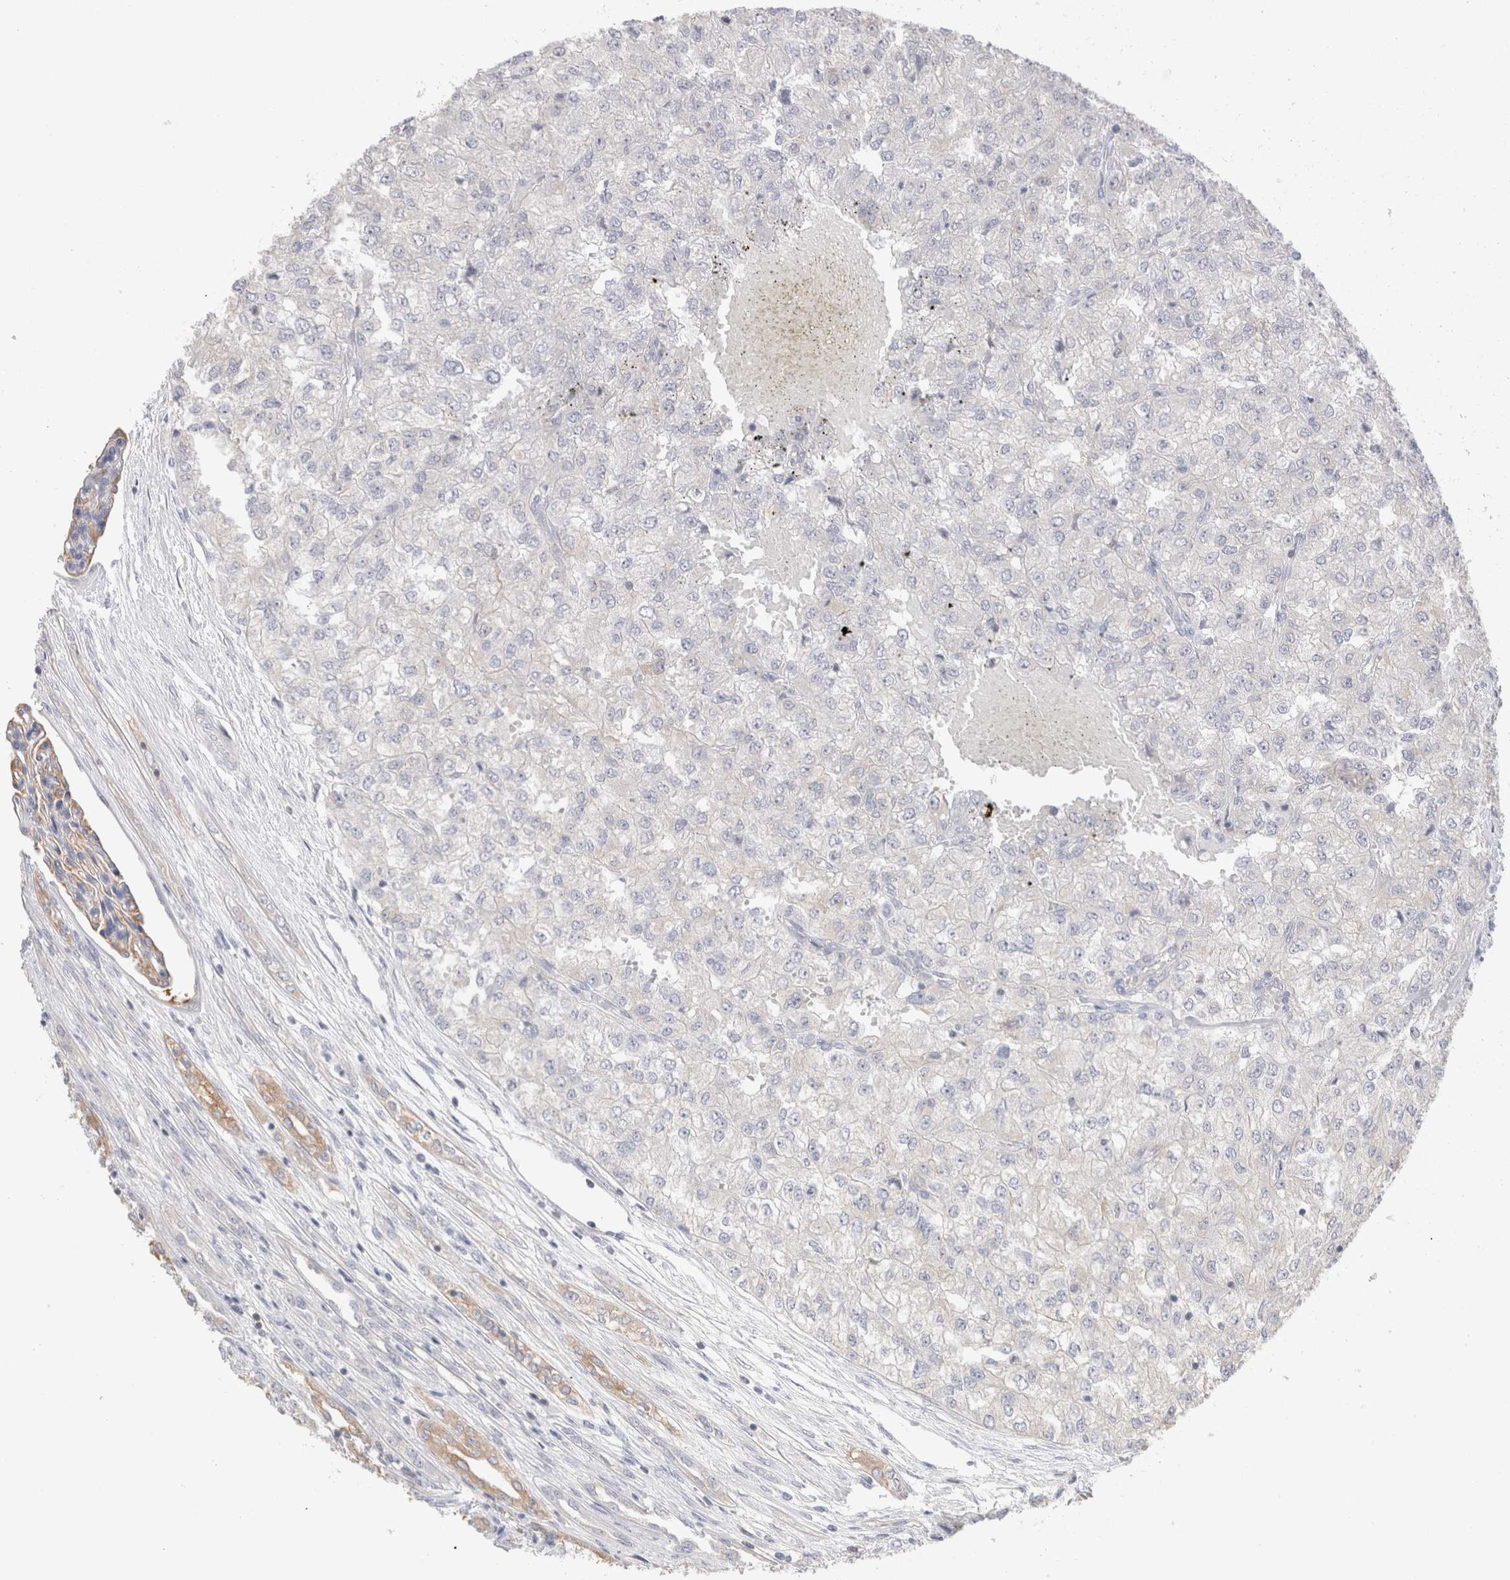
{"staining": {"intensity": "negative", "quantity": "none", "location": "none"}, "tissue": "renal cancer", "cell_type": "Tumor cells", "image_type": "cancer", "snomed": [{"axis": "morphology", "description": "Adenocarcinoma, NOS"}, {"axis": "topography", "description": "Kidney"}], "caption": "DAB (3,3'-diaminobenzidine) immunohistochemical staining of adenocarcinoma (renal) reveals no significant staining in tumor cells. (IHC, brightfield microscopy, high magnification).", "gene": "CAPN2", "patient": {"sex": "female", "age": 54}}